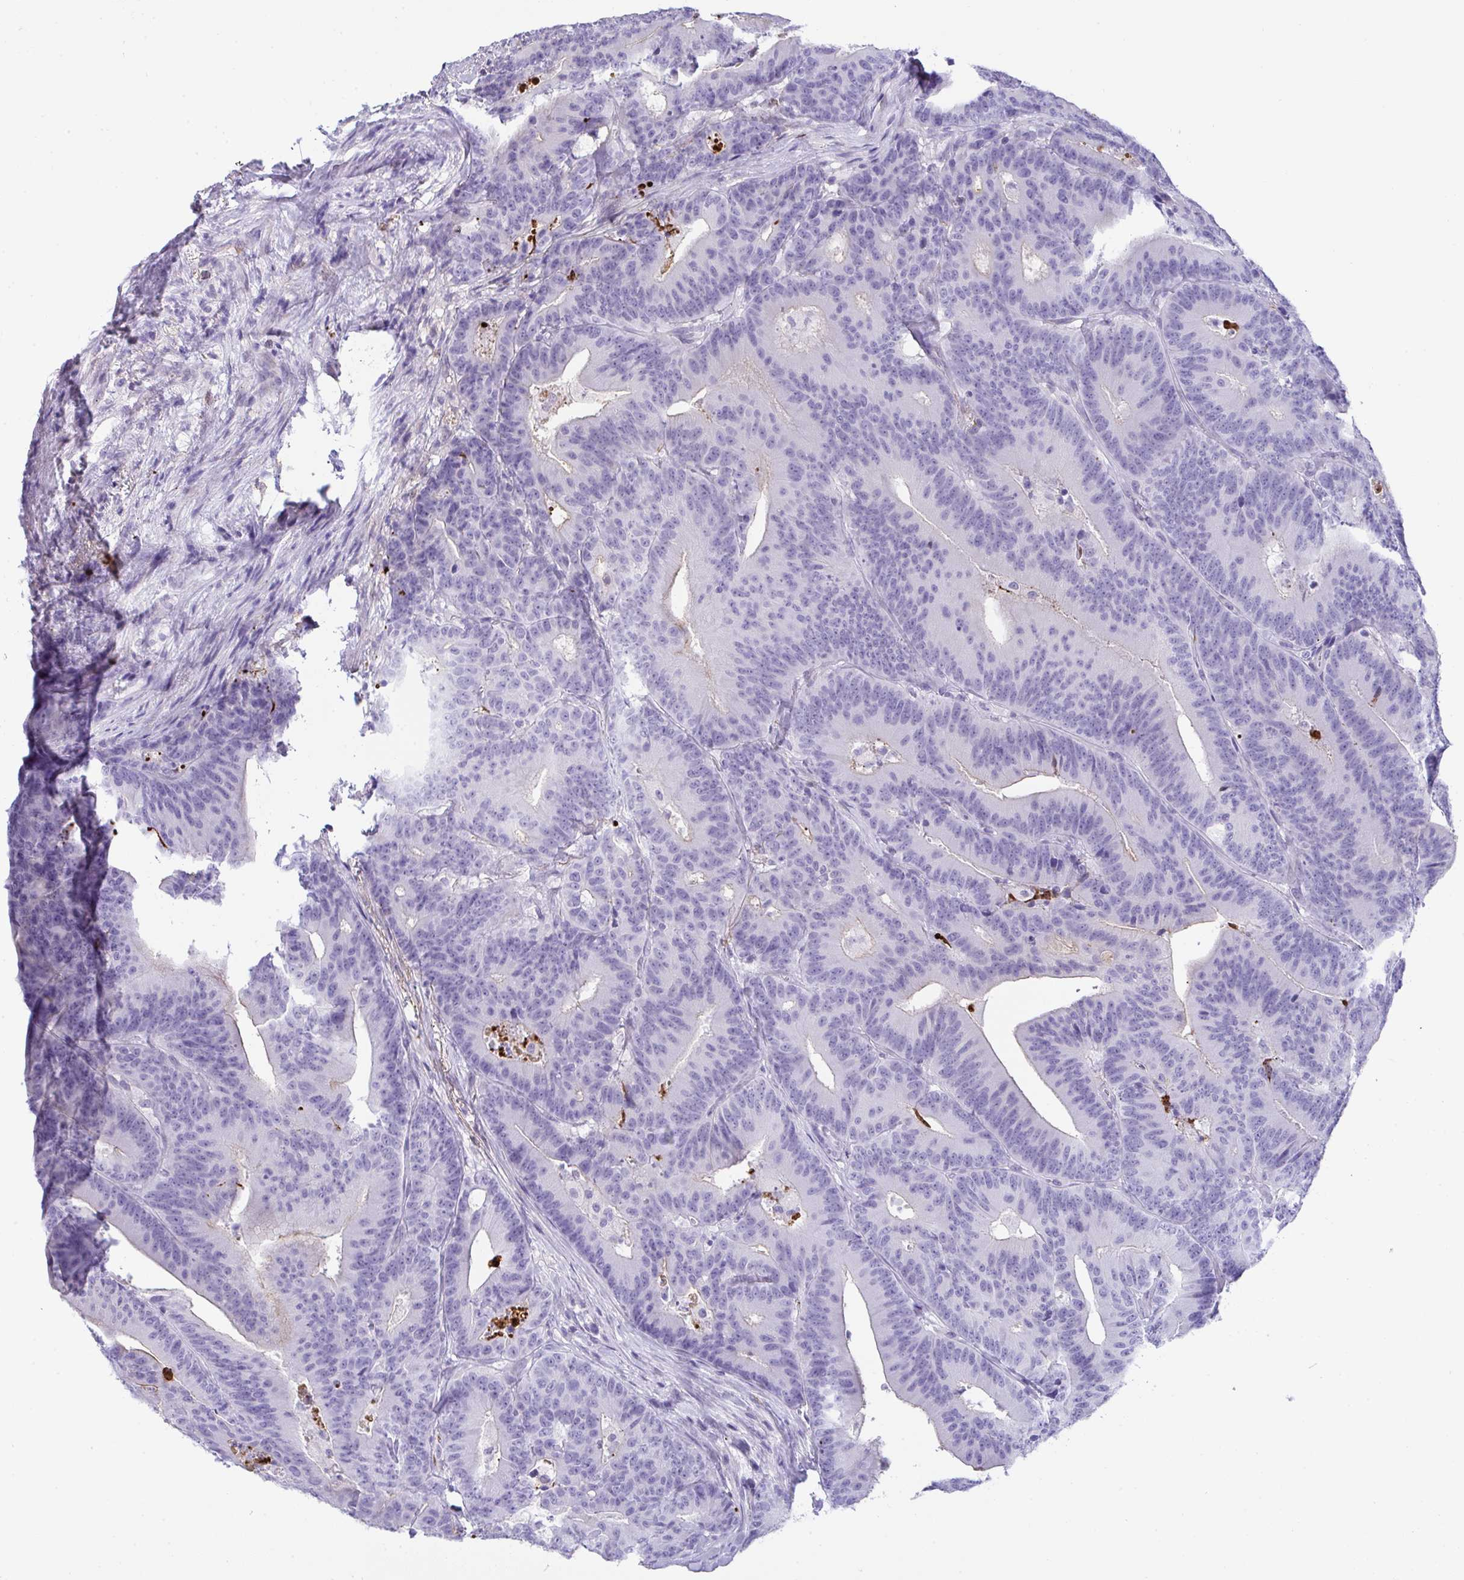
{"staining": {"intensity": "negative", "quantity": "none", "location": "none"}, "tissue": "colorectal cancer", "cell_type": "Tumor cells", "image_type": "cancer", "snomed": [{"axis": "morphology", "description": "Adenocarcinoma, NOS"}, {"axis": "topography", "description": "Colon"}], "caption": "DAB (3,3'-diaminobenzidine) immunohistochemical staining of colorectal adenocarcinoma exhibits no significant positivity in tumor cells. (Stains: DAB IHC with hematoxylin counter stain, Microscopy: brightfield microscopy at high magnification).", "gene": "KMT2E", "patient": {"sex": "female", "age": 78}}